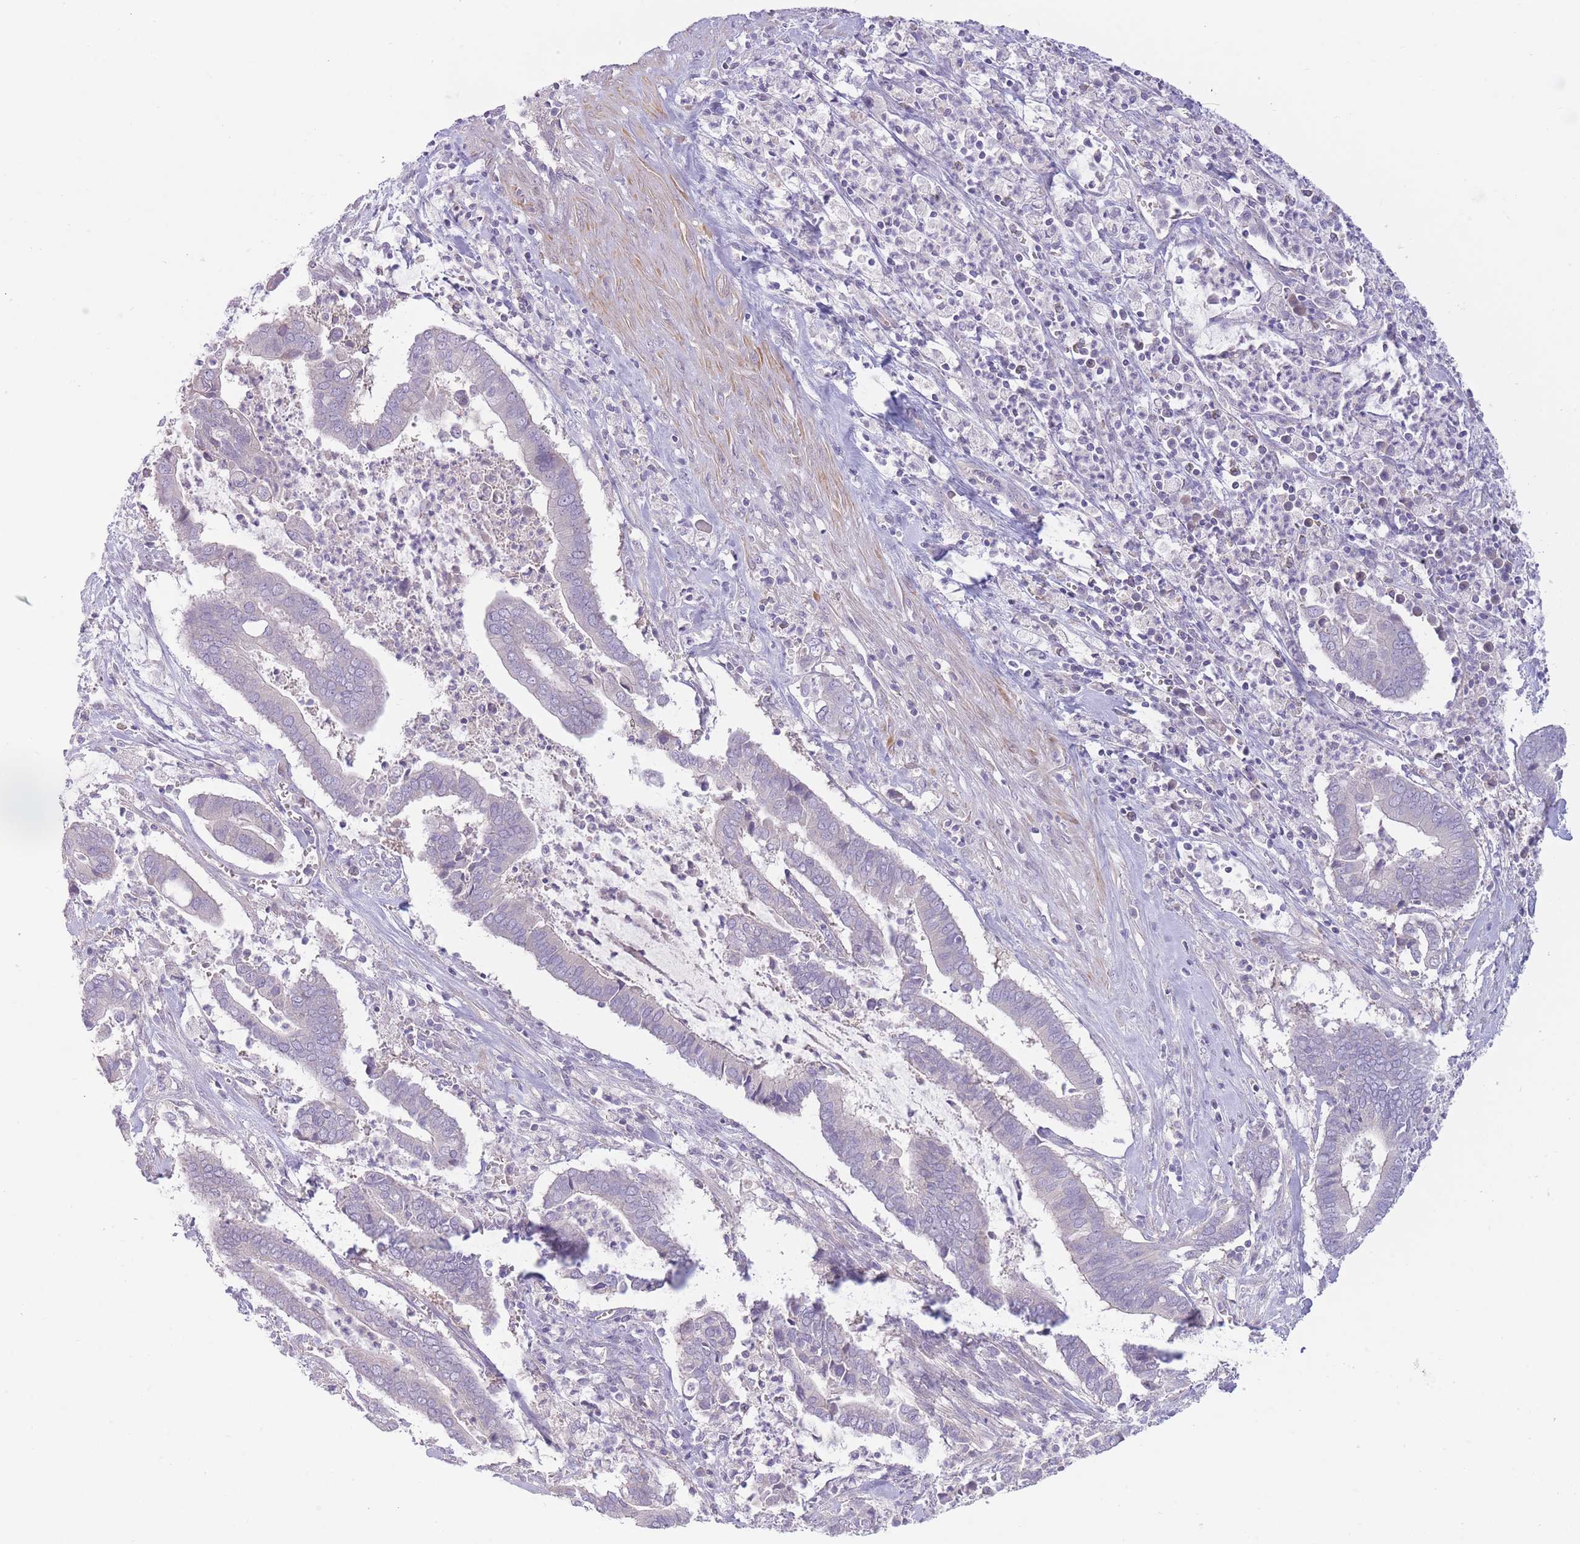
{"staining": {"intensity": "negative", "quantity": "none", "location": "none"}, "tissue": "cervical cancer", "cell_type": "Tumor cells", "image_type": "cancer", "snomed": [{"axis": "morphology", "description": "Adenocarcinoma, NOS"}, {"axis": "topography", "description": "Cervix"}], "caption": "Human cervical cancer (adenocarcinoma) stained for a protein using immunohistochemistry exhibits no expression in tumor cells.", "gene": "PNPLA5", "patient": {"sex": "female", "age": 44}}